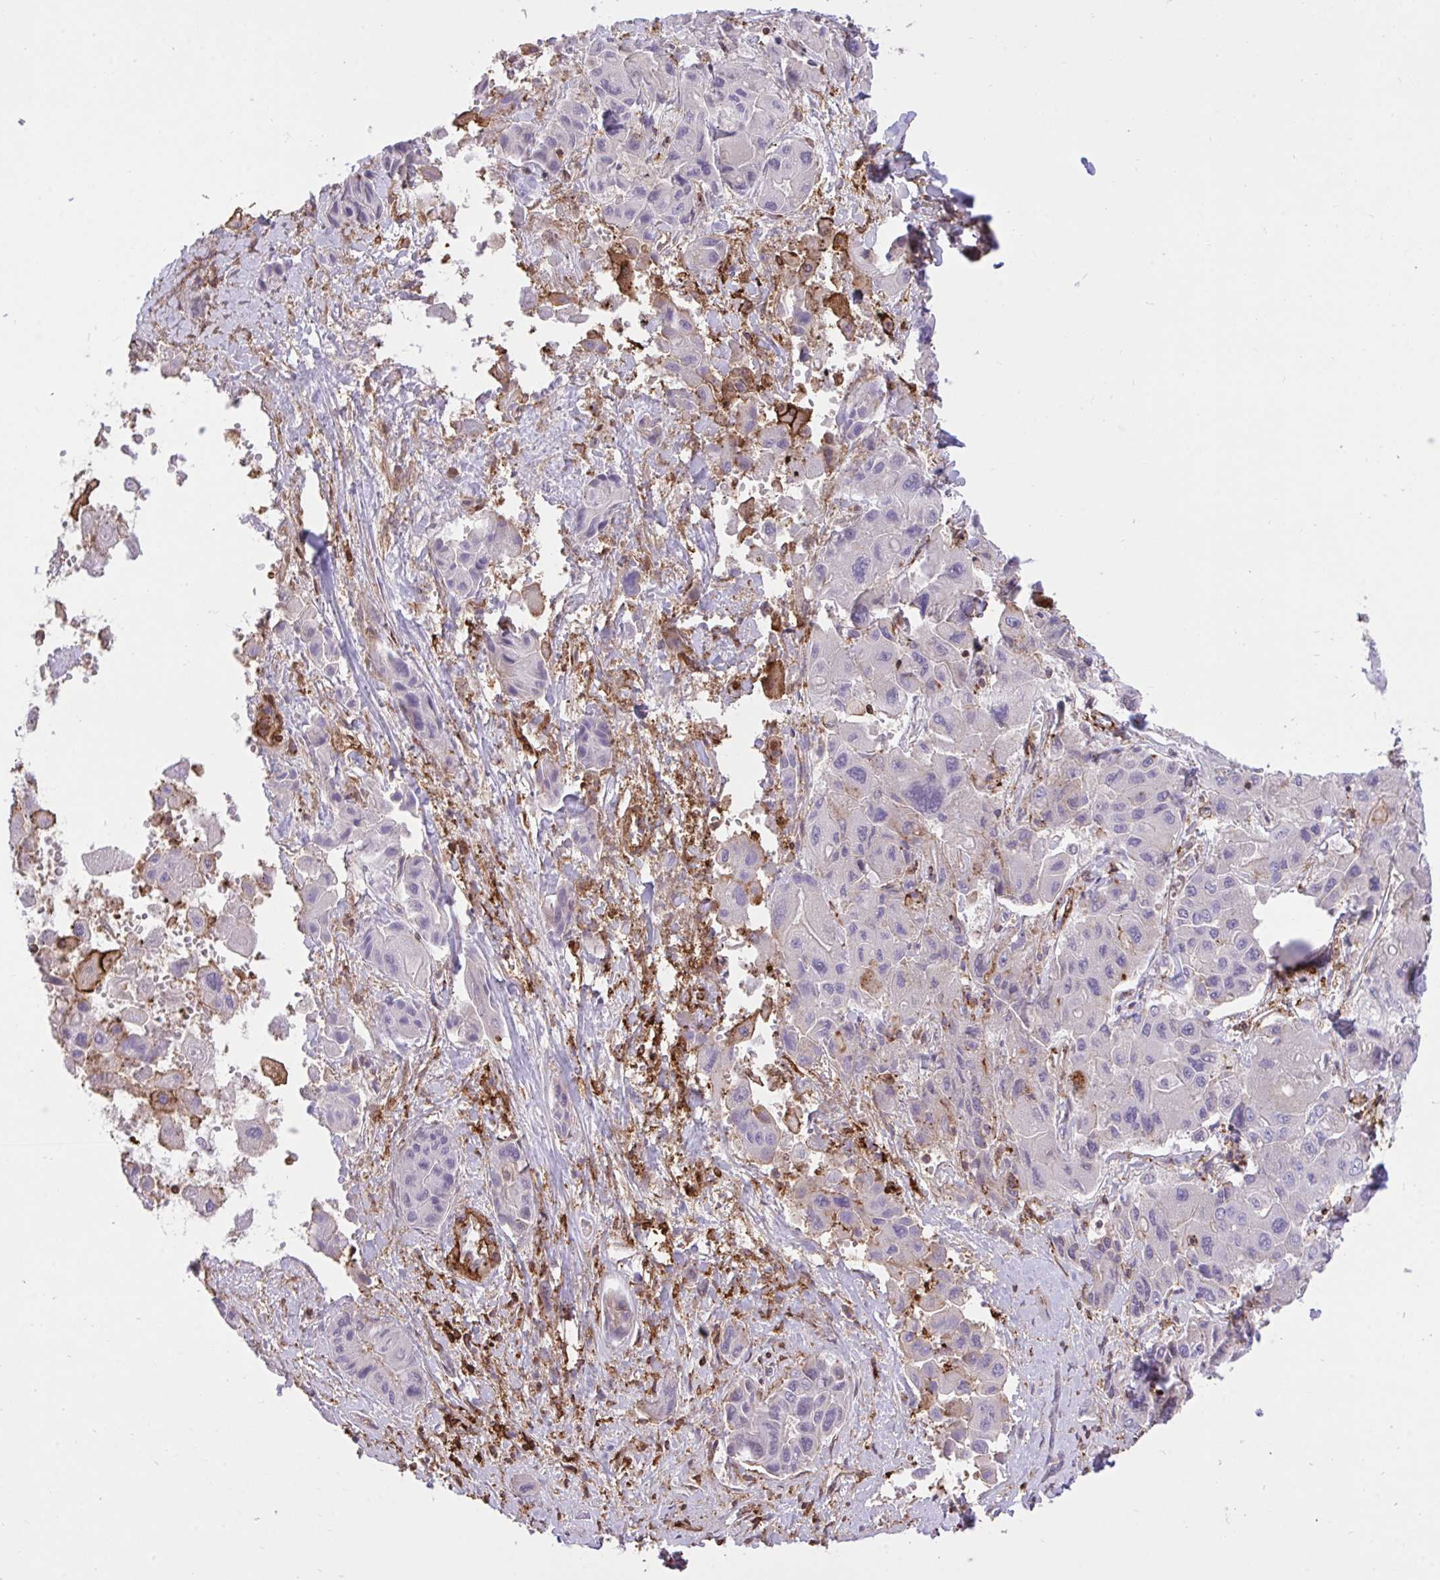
{"staining": {"intensity": "negative", "quantity": "none", "location": "none"}, "tissue": "liver cancer", "cell_type": "Tumor cells", "image_type": "cancer", "snomed": [{"axis": "morphology", "description": "Cholangiocarcinoma"}, {"axis": "topography", "description": "Liver"}], "caption": "DAB immunohistochemical staining of liver cancer reveals no significant positivity in tumor cells.", "gene": "ERI1", "patient": {"sex": "male", "age": 67}}